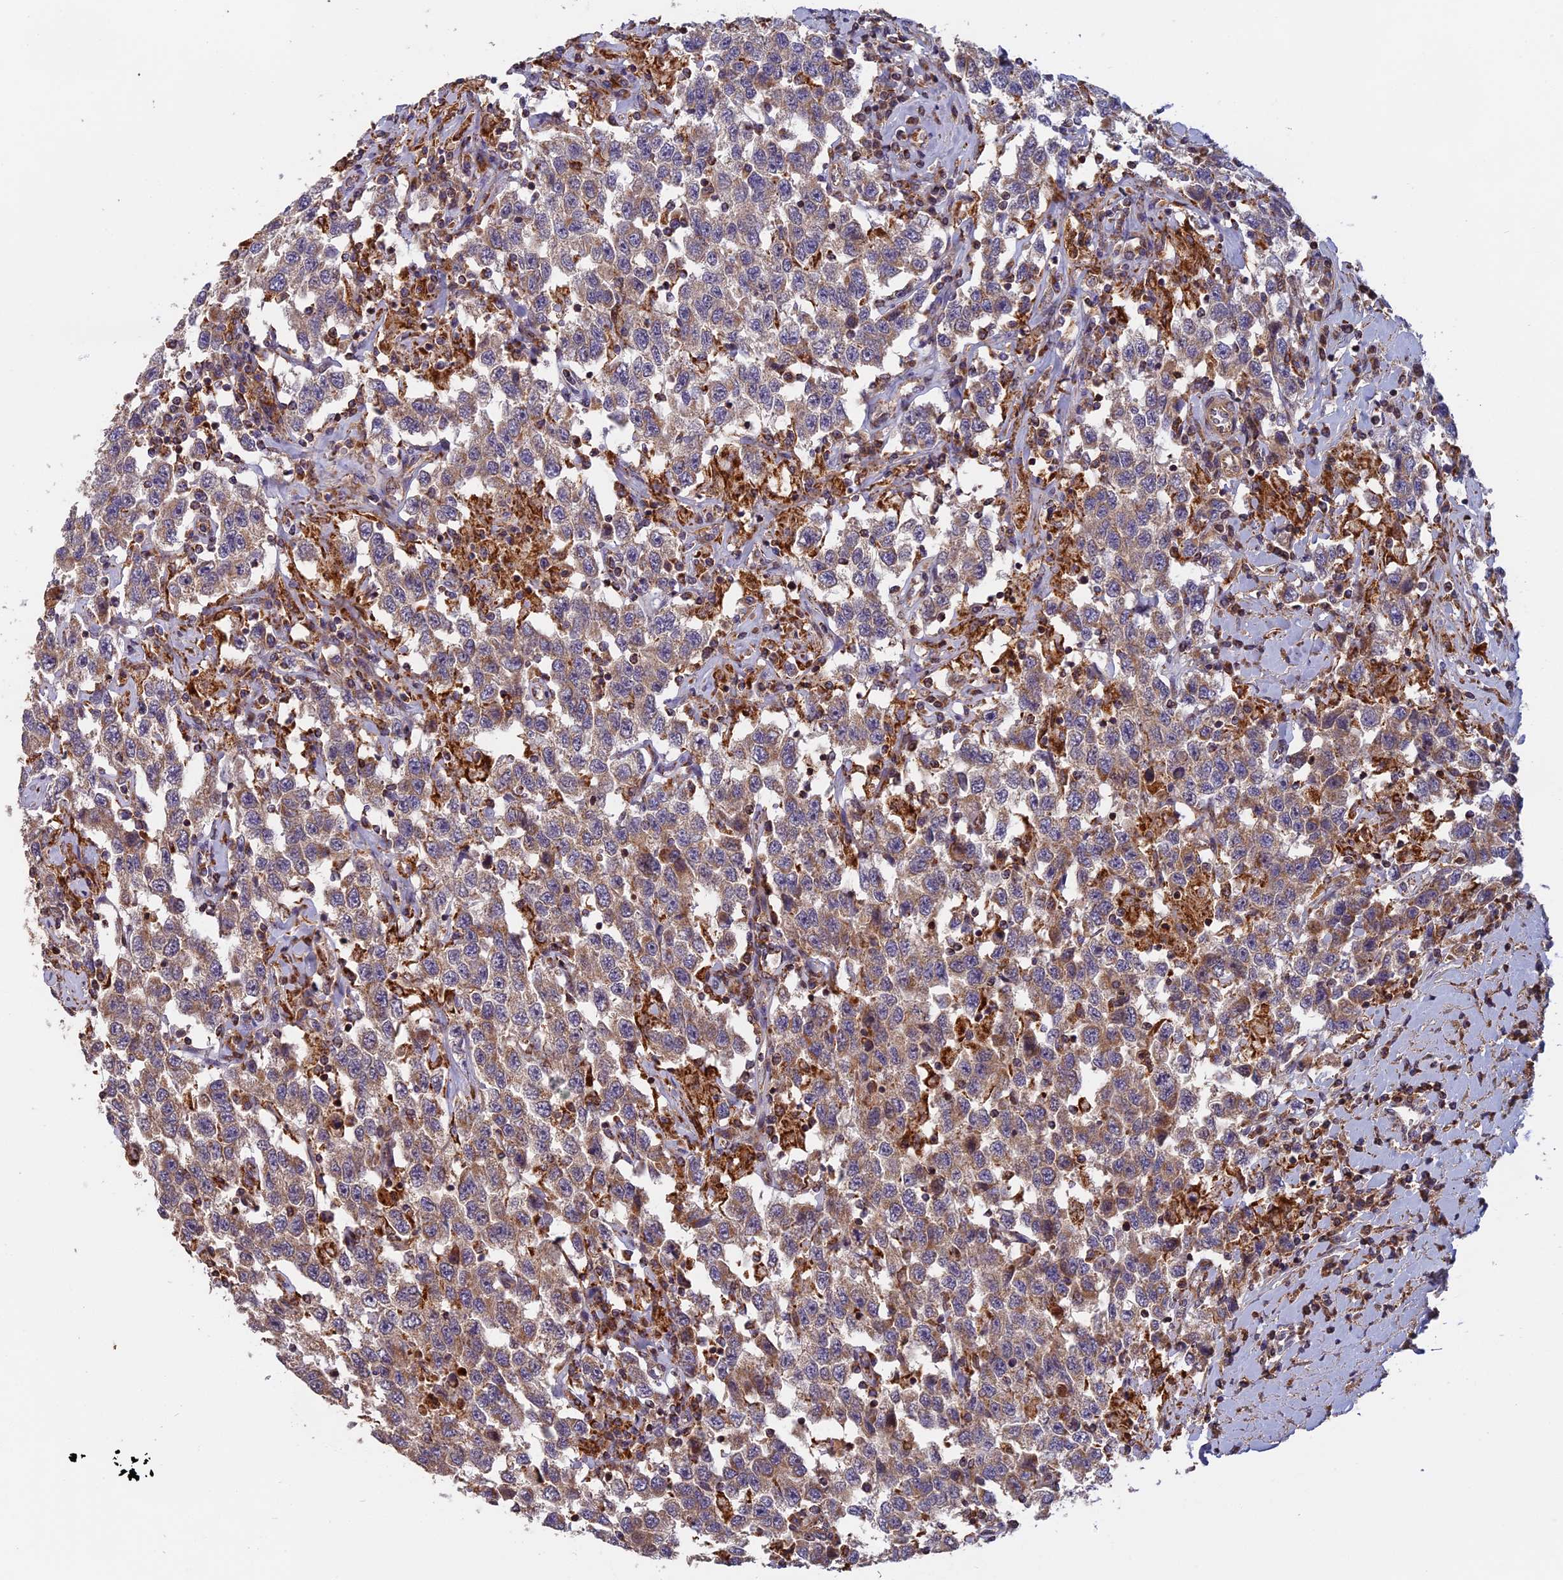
{"staining": {"intensity": "weak", "quantity": ">75%", "location": "cytoplasmic/membranous"}, "tissue": "testis cancer", "cell_type": "Tumor cells", "image_type": "cancer", "snomed": [{"axis": "morphology", "description": "Seminoma, NOS"}, {"axis": "topography", "description": "Testis"}], "caption": "Immunohistochemical staining of human testis cancer reveals weak cytoplasmic/membranous protein staining in about >75% of tumor cells.", "gene": "EDAR", "patient": {"sex": "male", "age": 41}}